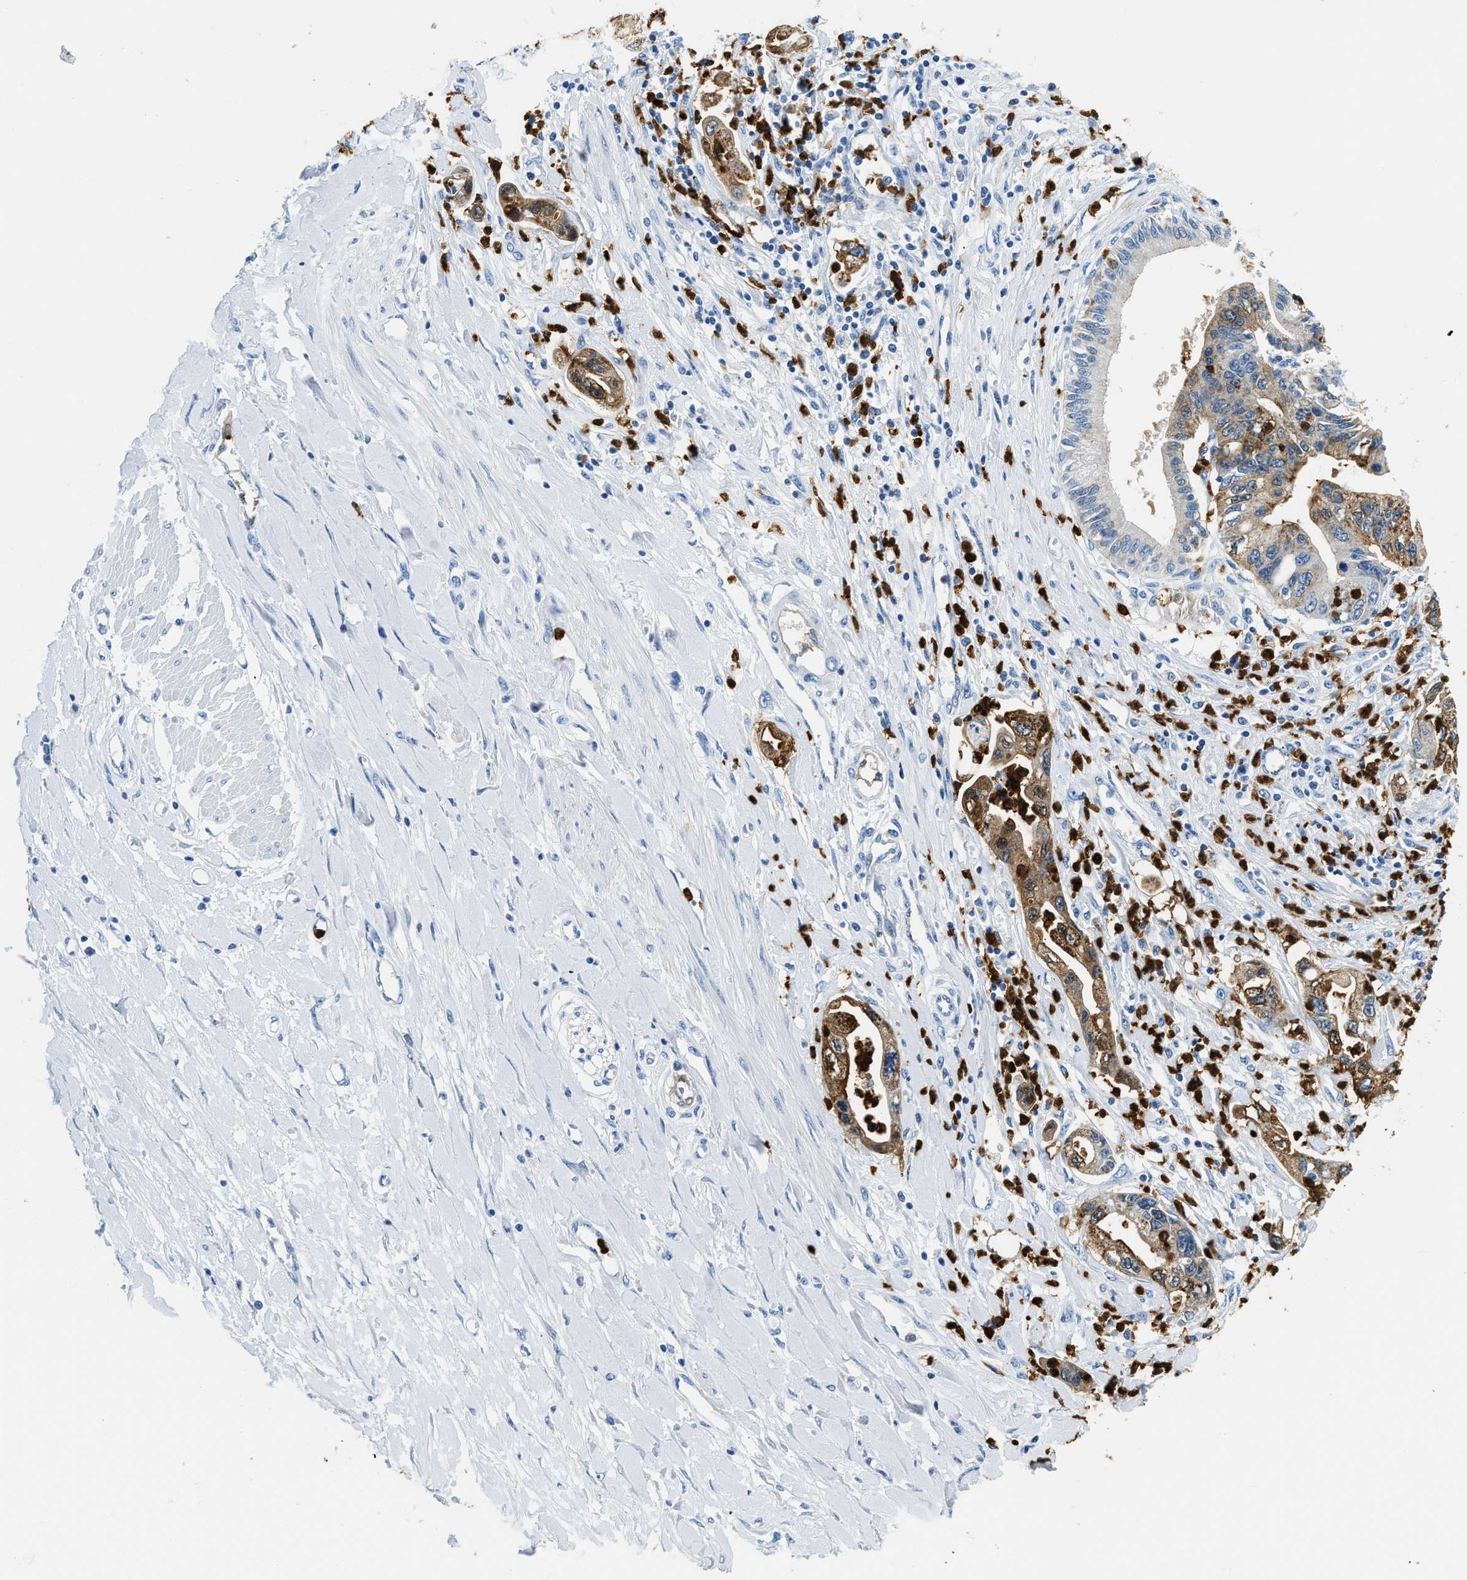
{"staining": {"intensity": "moderate", "quantity": "25%-75%", "location": "cytoplasmic/membranous"}, "tissue": "pancreatic cancer", "cell_type": "Tumor cells", "image_type": "cancer", "snomed": [{"axis": "morphology", "description": "Adenocarcinoma, NOS"}, {"axis": "topography", "description": "Pancreas"}], "caption": "A brown stain shows moderate cytoplasmic/membranous positivity of a protein in human adenocarcinoma (pancreatic) tumor cells.", "gene": "ANXA3", "patient": {"sex": "male", "age": 56}}